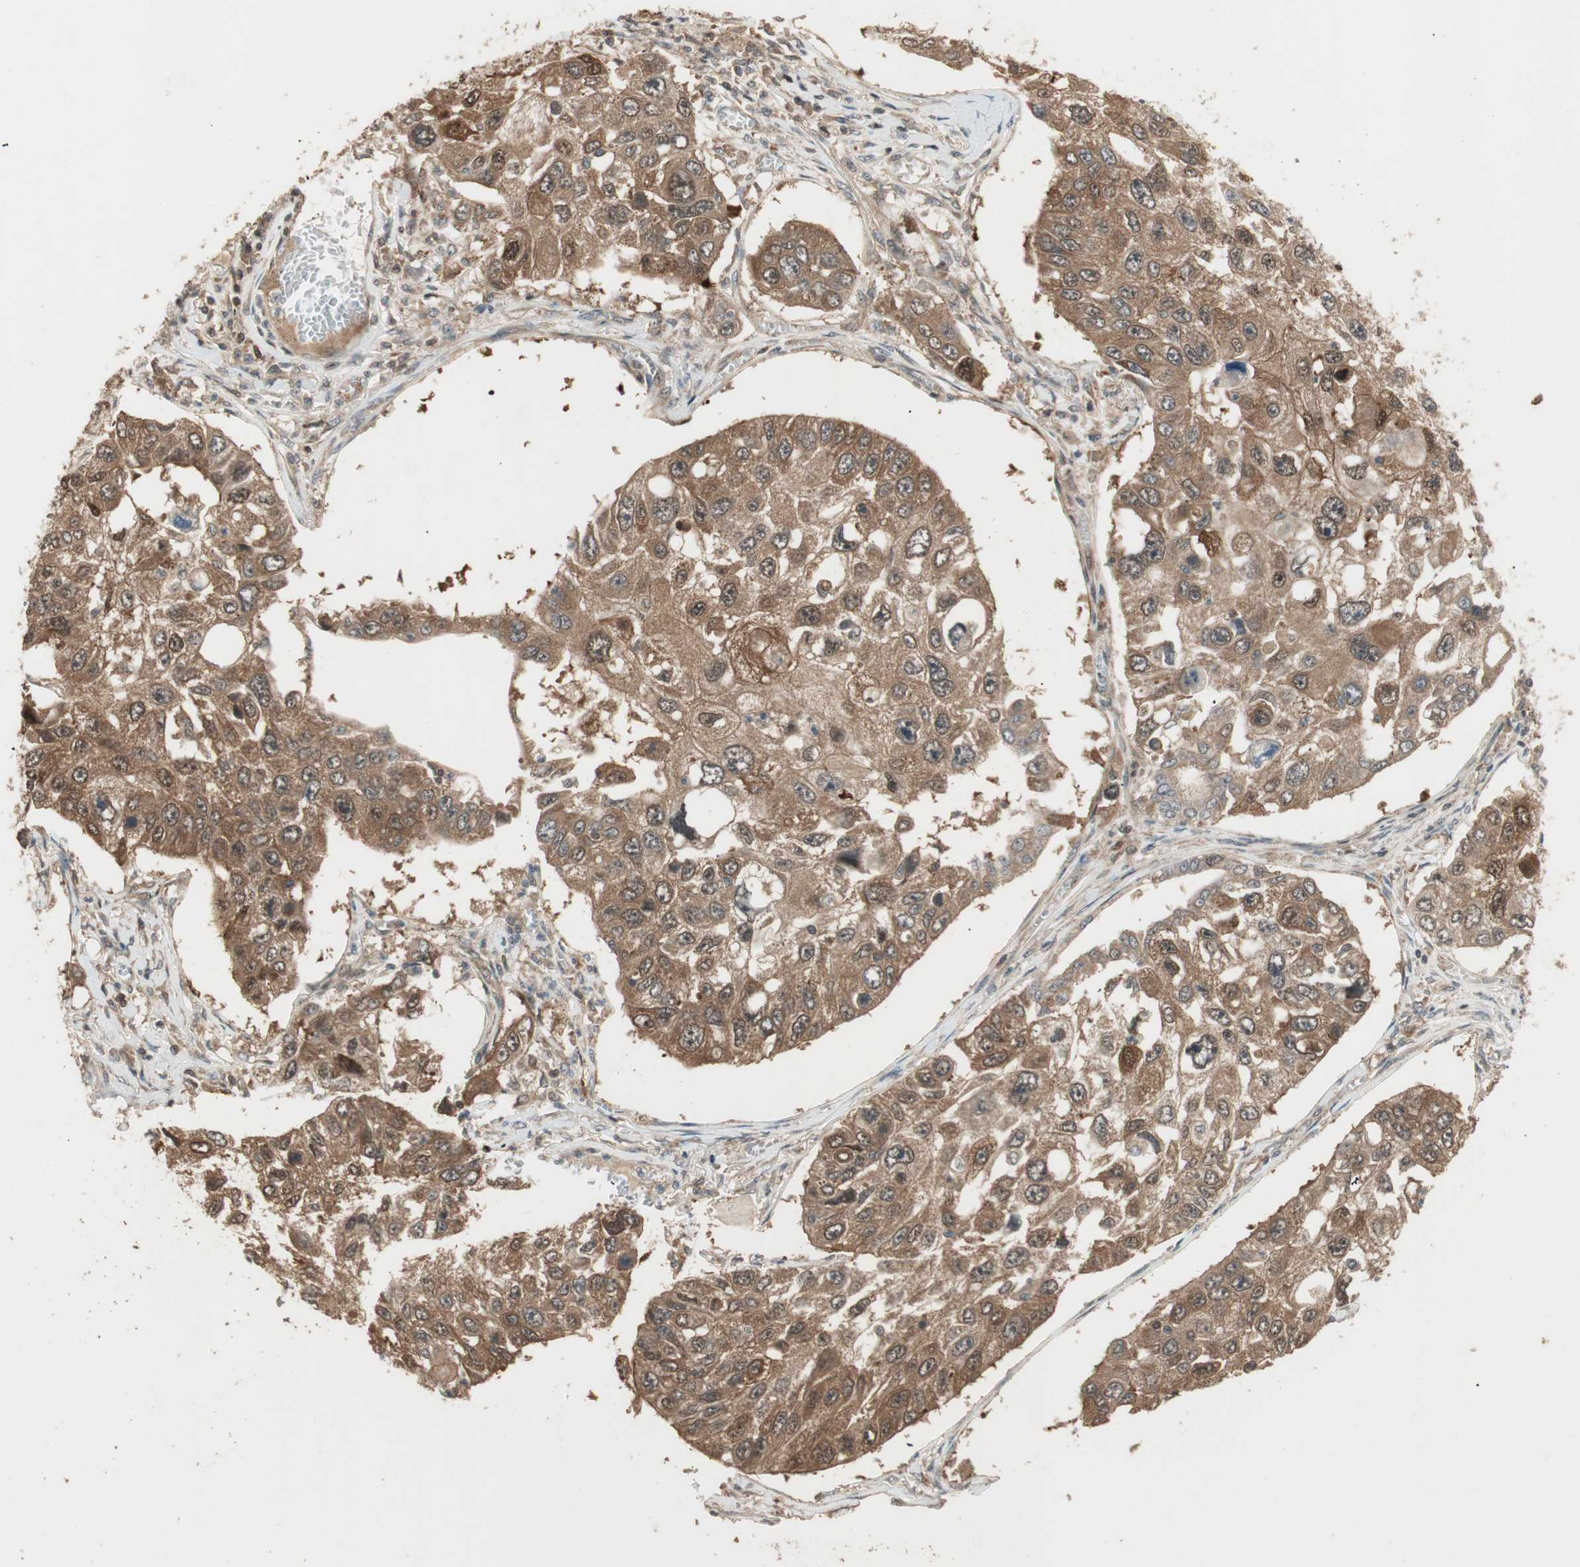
{"staining": {"intensity": "moderate", "quantity": ">75%", "location": "cytoplasmic/membranous,nuclear"}, "tissue": "lung cancer", "cell_type": "Tumor cells", "image_type": "cancer", "snomed": [{"axis": "morphology", "description": "Squamous cell carcinoma, NOS"}, {"axis": "topography", "description": "Lung"}], "caption": "Moderate cytoplasmic/membranous and nuclear protein positivity is appreciated in about >75% of tumor cells in squamous cell carcinoma (lung). The protein of interest is shown in brown color, while the nuclei are stained blue.", "gene": "CNOT4", "patient": {"sex": "male", "age": 71}}